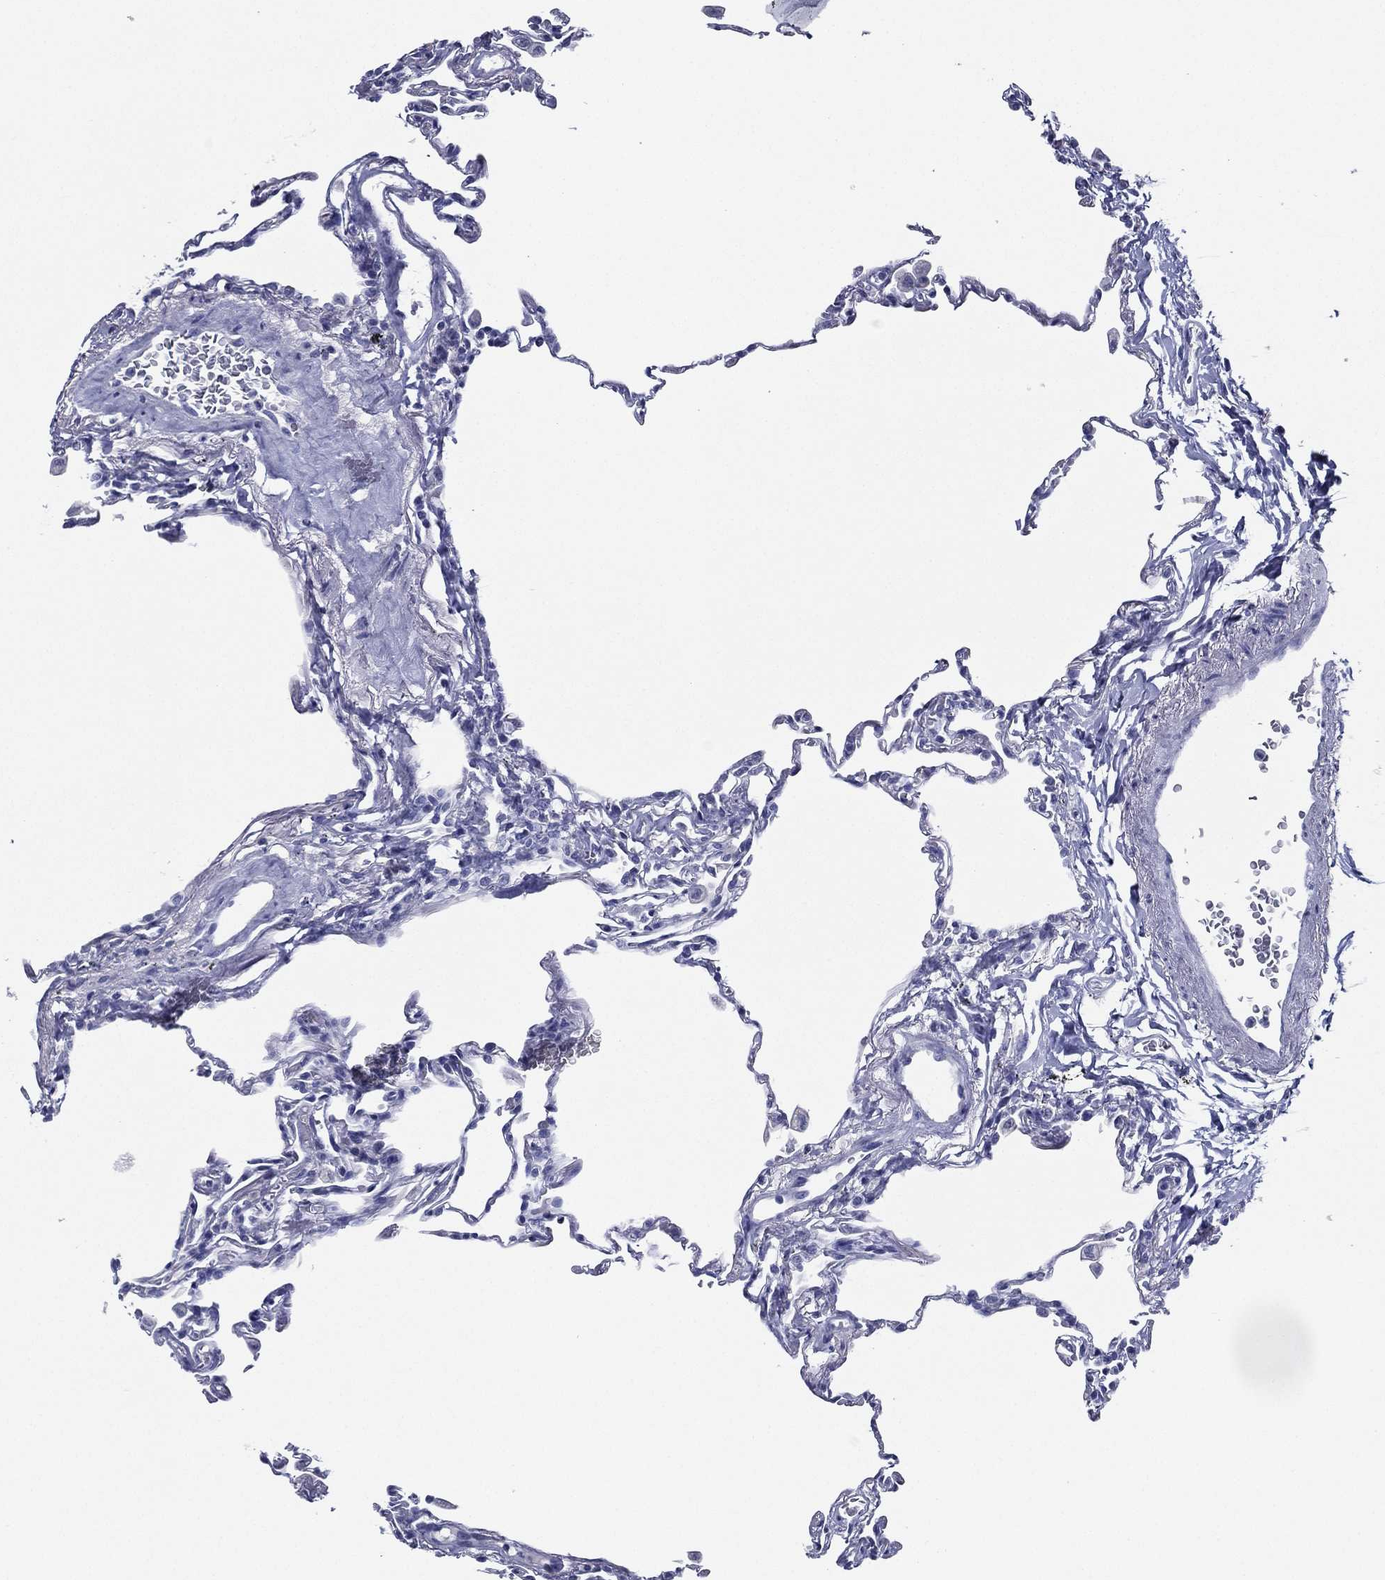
{"staining": {"intensity": "negative", "quantity": "none", "location": "none"}, "tissue": "lung", "cell_type": "Alveolar cells", "image_type": "normal", "snomed": [{"axis": "morphology", "description": "Normal tissue, NOS"}, {"axis": "topography", "description": "Lung"}], "caption": "Human lung stained for a protein using immunohistochemistry (IHC) demonstrates no staining in alveolar cells.", "gene": "TFAP2A", "patient": {"sex": "female", "age": 57}}